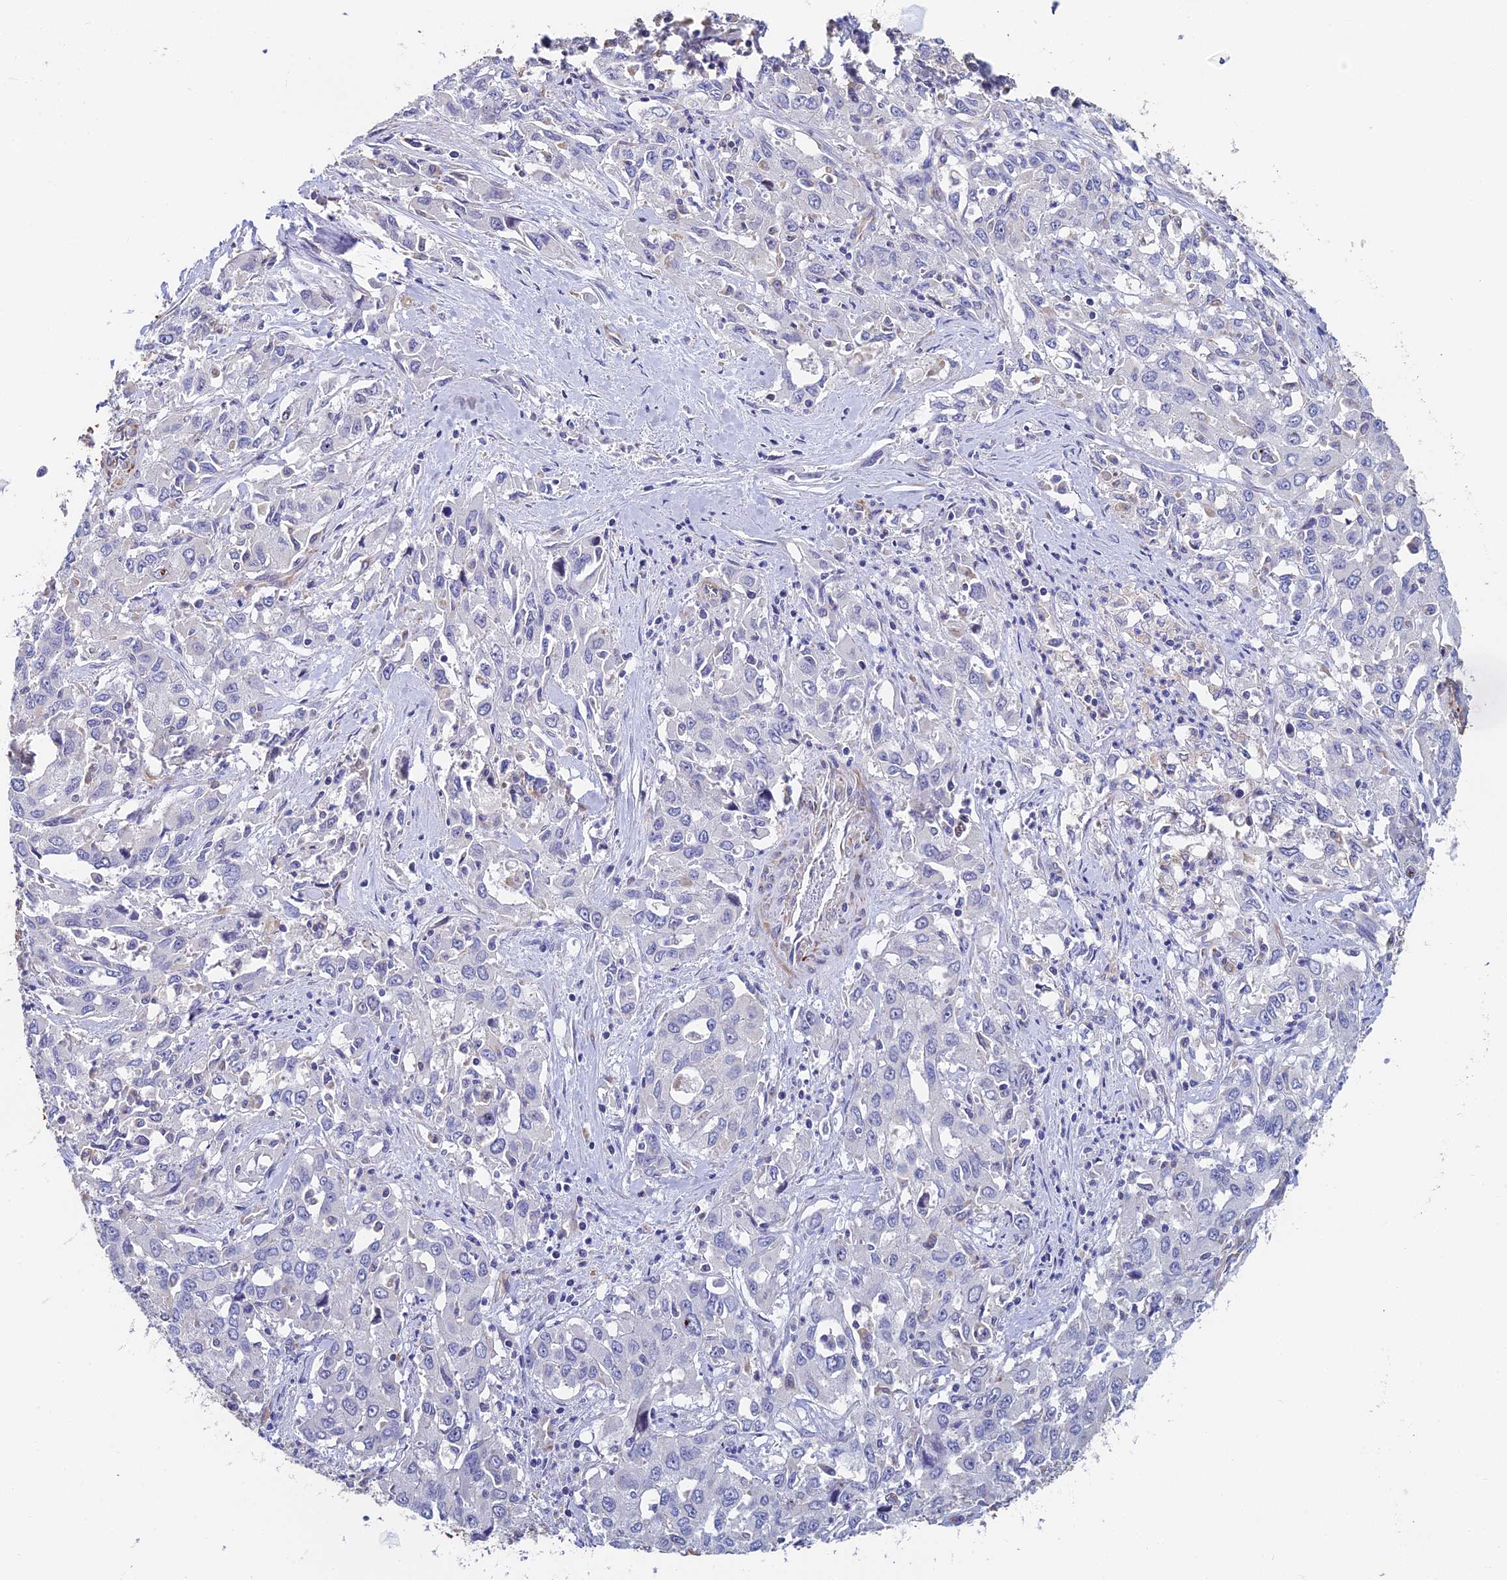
{"staining": {"intensity": "negative", "quantity": "none", "location": "none"}, "tissue": "liver cancer", "cell_type": "Tumor cells", "image_type": "cancer", "snomed": [{"axis": "morphology", "description": "Carcinoma, Hepatocellular, NOS"}, {"axis": "topography", "description": "Liver"}], "caption": "The image demonstrates no significant positivity in tumor cells of liver cancer.", "gene": "ENSG00000268674", "patient": {"sex": "male", "age": 63}}